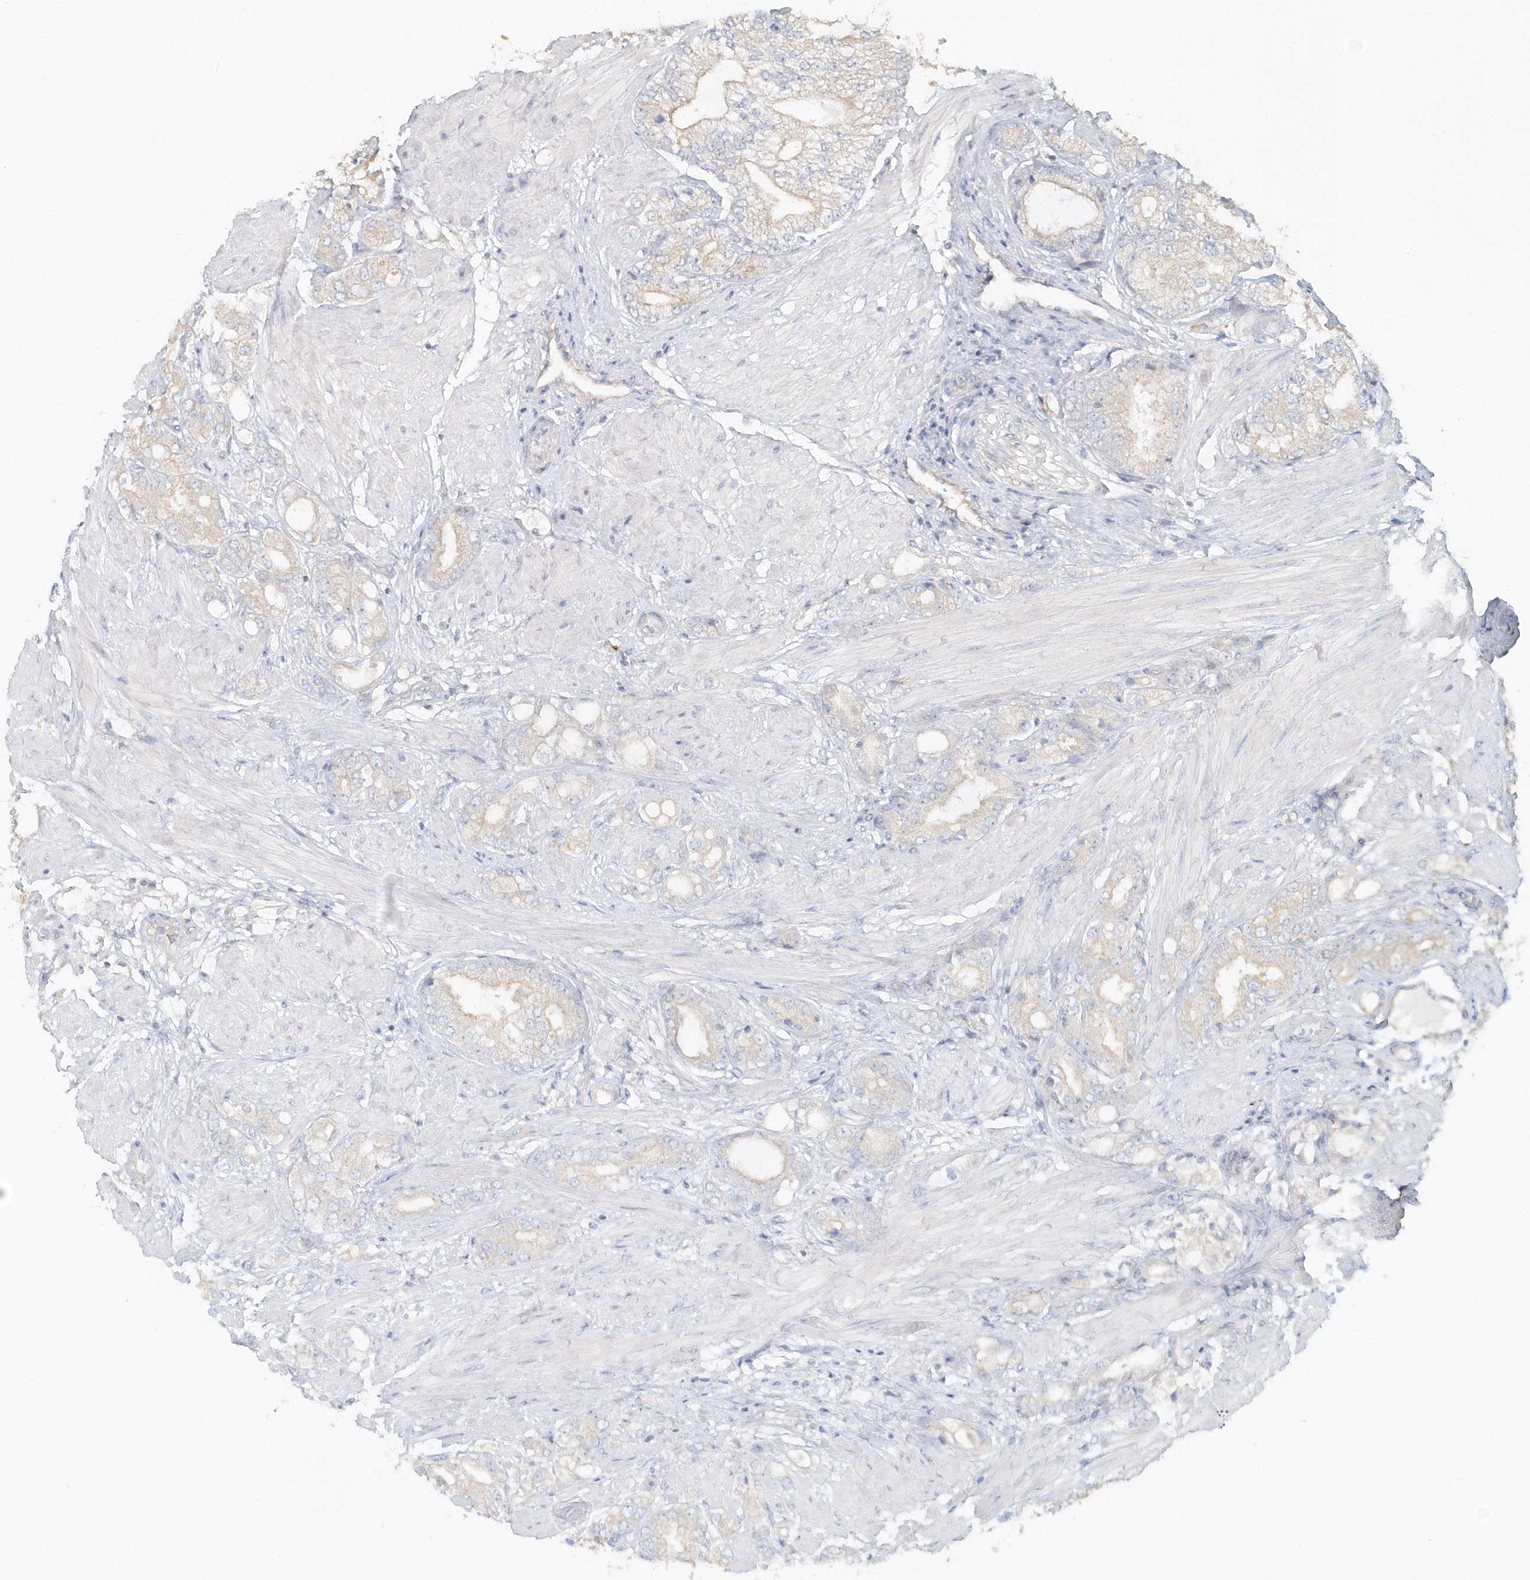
{"staining": {"intensity": "negative", "quantity": "none", "location": "none"}, "tissue": "prostate cancer", "cell_type": "Tumor cells", "image_type": "cancer", "snomed": [{"axis": "morphology", "description": "Adenocarcinoma, High grade"}, {"axis": "topography", "description": "Prostate"}], "caption": "High magnification brightfield microscopy of high-grade adenocarcinoma (prostate) stained with DAB (brown) and counterstained with hematoxylin (blue): tumor cells show no significant staining.", "gene": "MMRN1", "patient": {"sex": "male", "age": 50}}